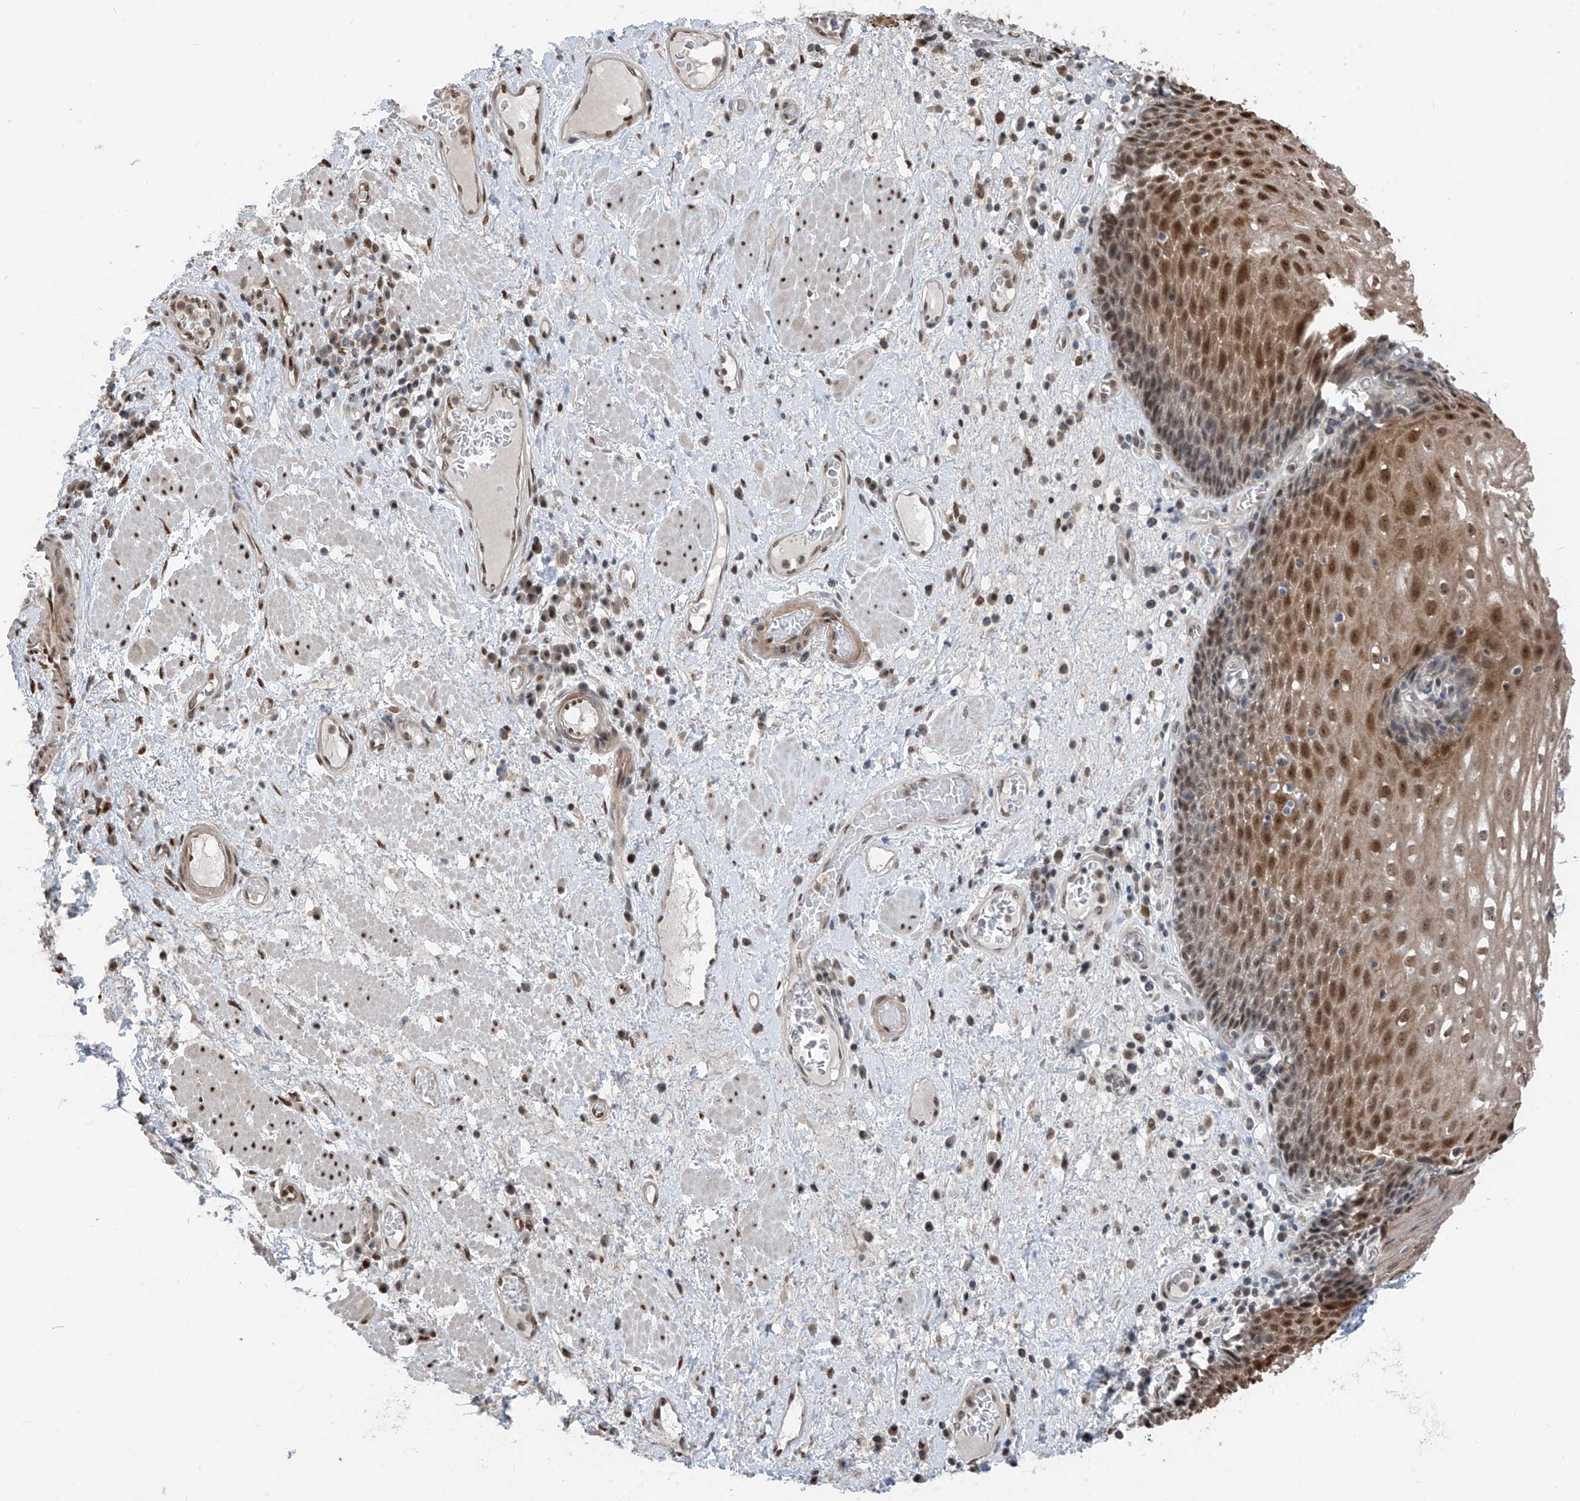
{"staining": {"intensity": "moderate", "quantity": ">75%", "location": "cytoplasmic/membranous,nuclear"}, "tissue": "esophagus", "cell_type": "Squamous epithelial cells", "image_type": "normal", "snomed": [{"axis": "morphology", "description": "Normal tissue, NOS"}, {"axis": "morphology", "description": "Adenocarcinoma, NOS"}, {"axis": "topography", "description": "Esophagus"}], "caption": "Protein analysis of normal esophagus displays moderate cytoplasmic/membranous,nuclear expression in approximately >75% of squamous epithelial cells.", "gene": "RBP7", "patient": {"sex": "male", "age": 62}}